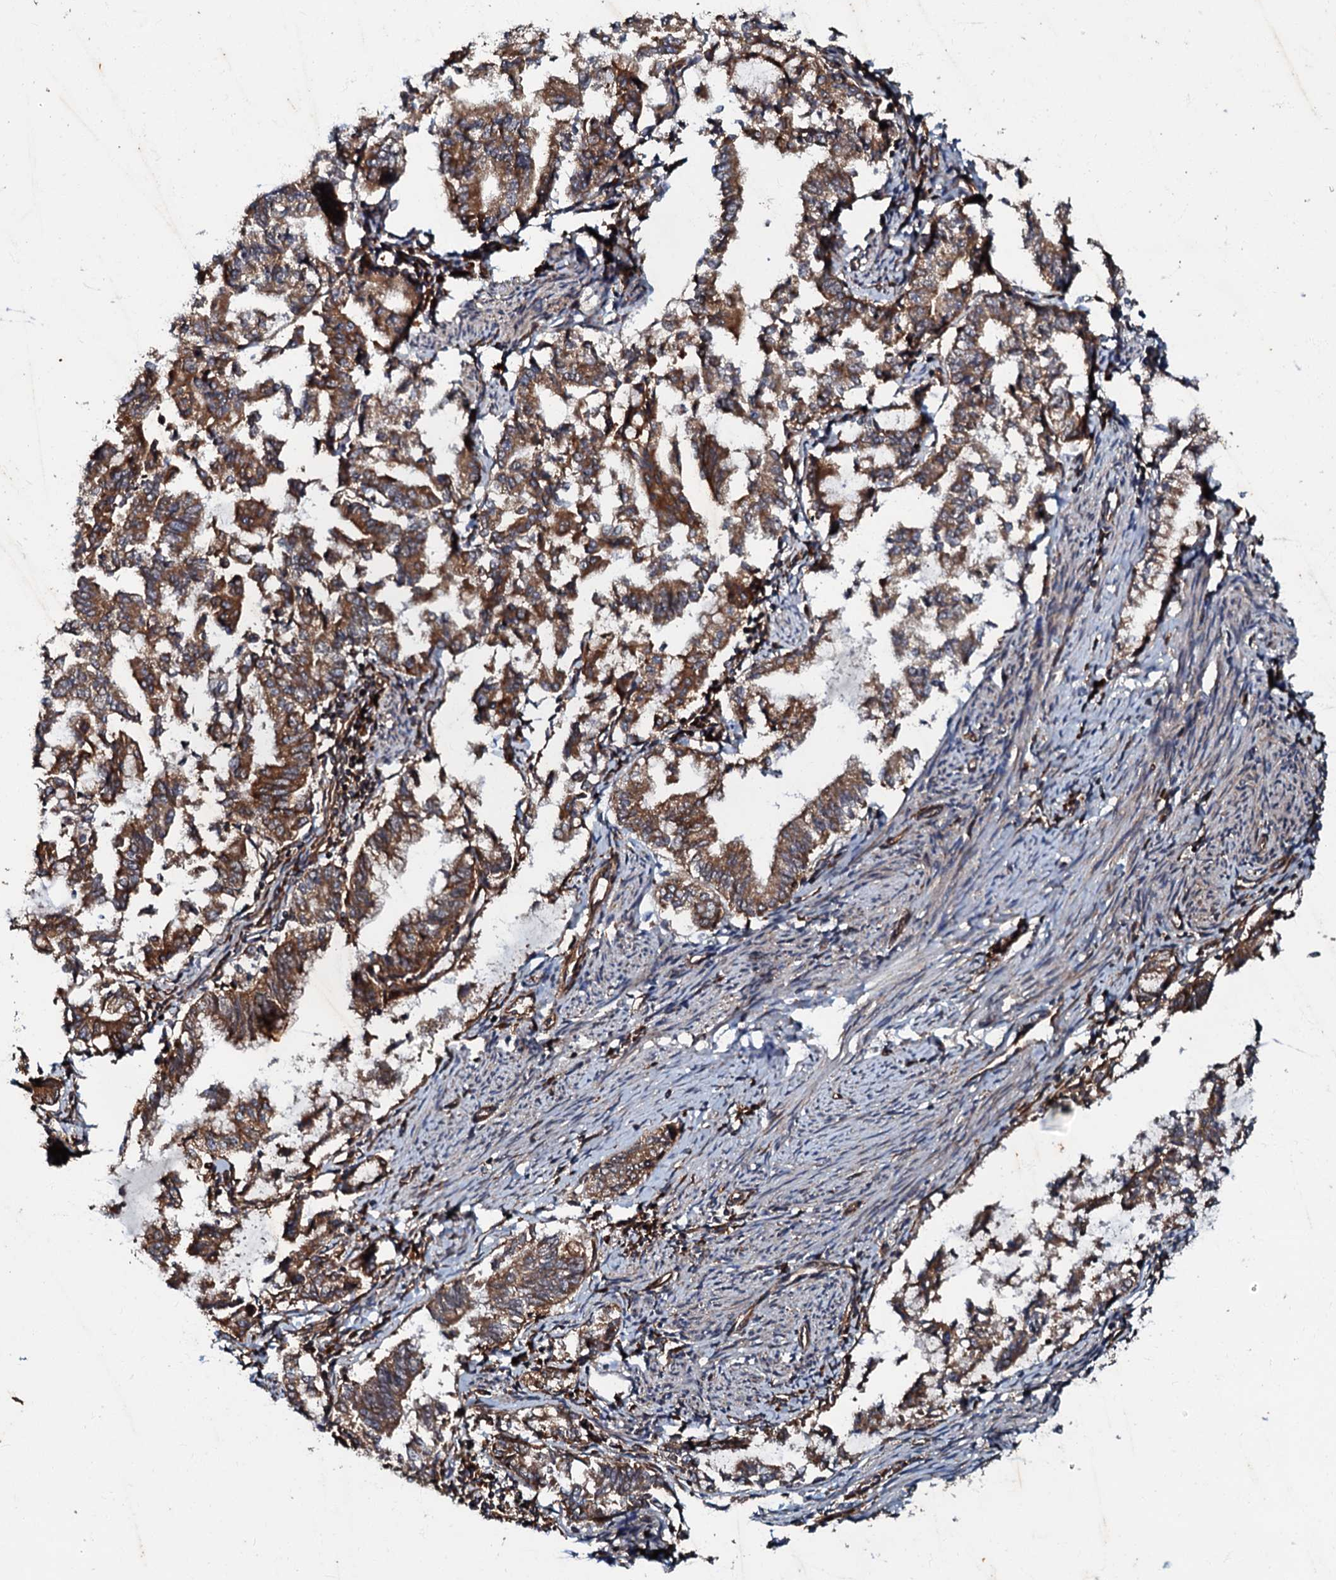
{"staining": {"intensity": "moderate", "quantity": ">75%", "location": "cytoplasmic/membranous"}, "tissue": "endometrial cancer", "cell_type": "Tumor cells", "image_type": "cancer", "snomed": [{"axis": "morphology", "description": "Adenocarcinoma, NOS"}, {"axis": "topography", "description": "Endometrium"}], "caption": "Protein staining displays moderate cytoplasmic/membranous expression in about >75% of tumor cells in adenocarcinoma (endometrial).", "gene": "BLOC1S6", "patient": {"sex": "female", "age": 79}}